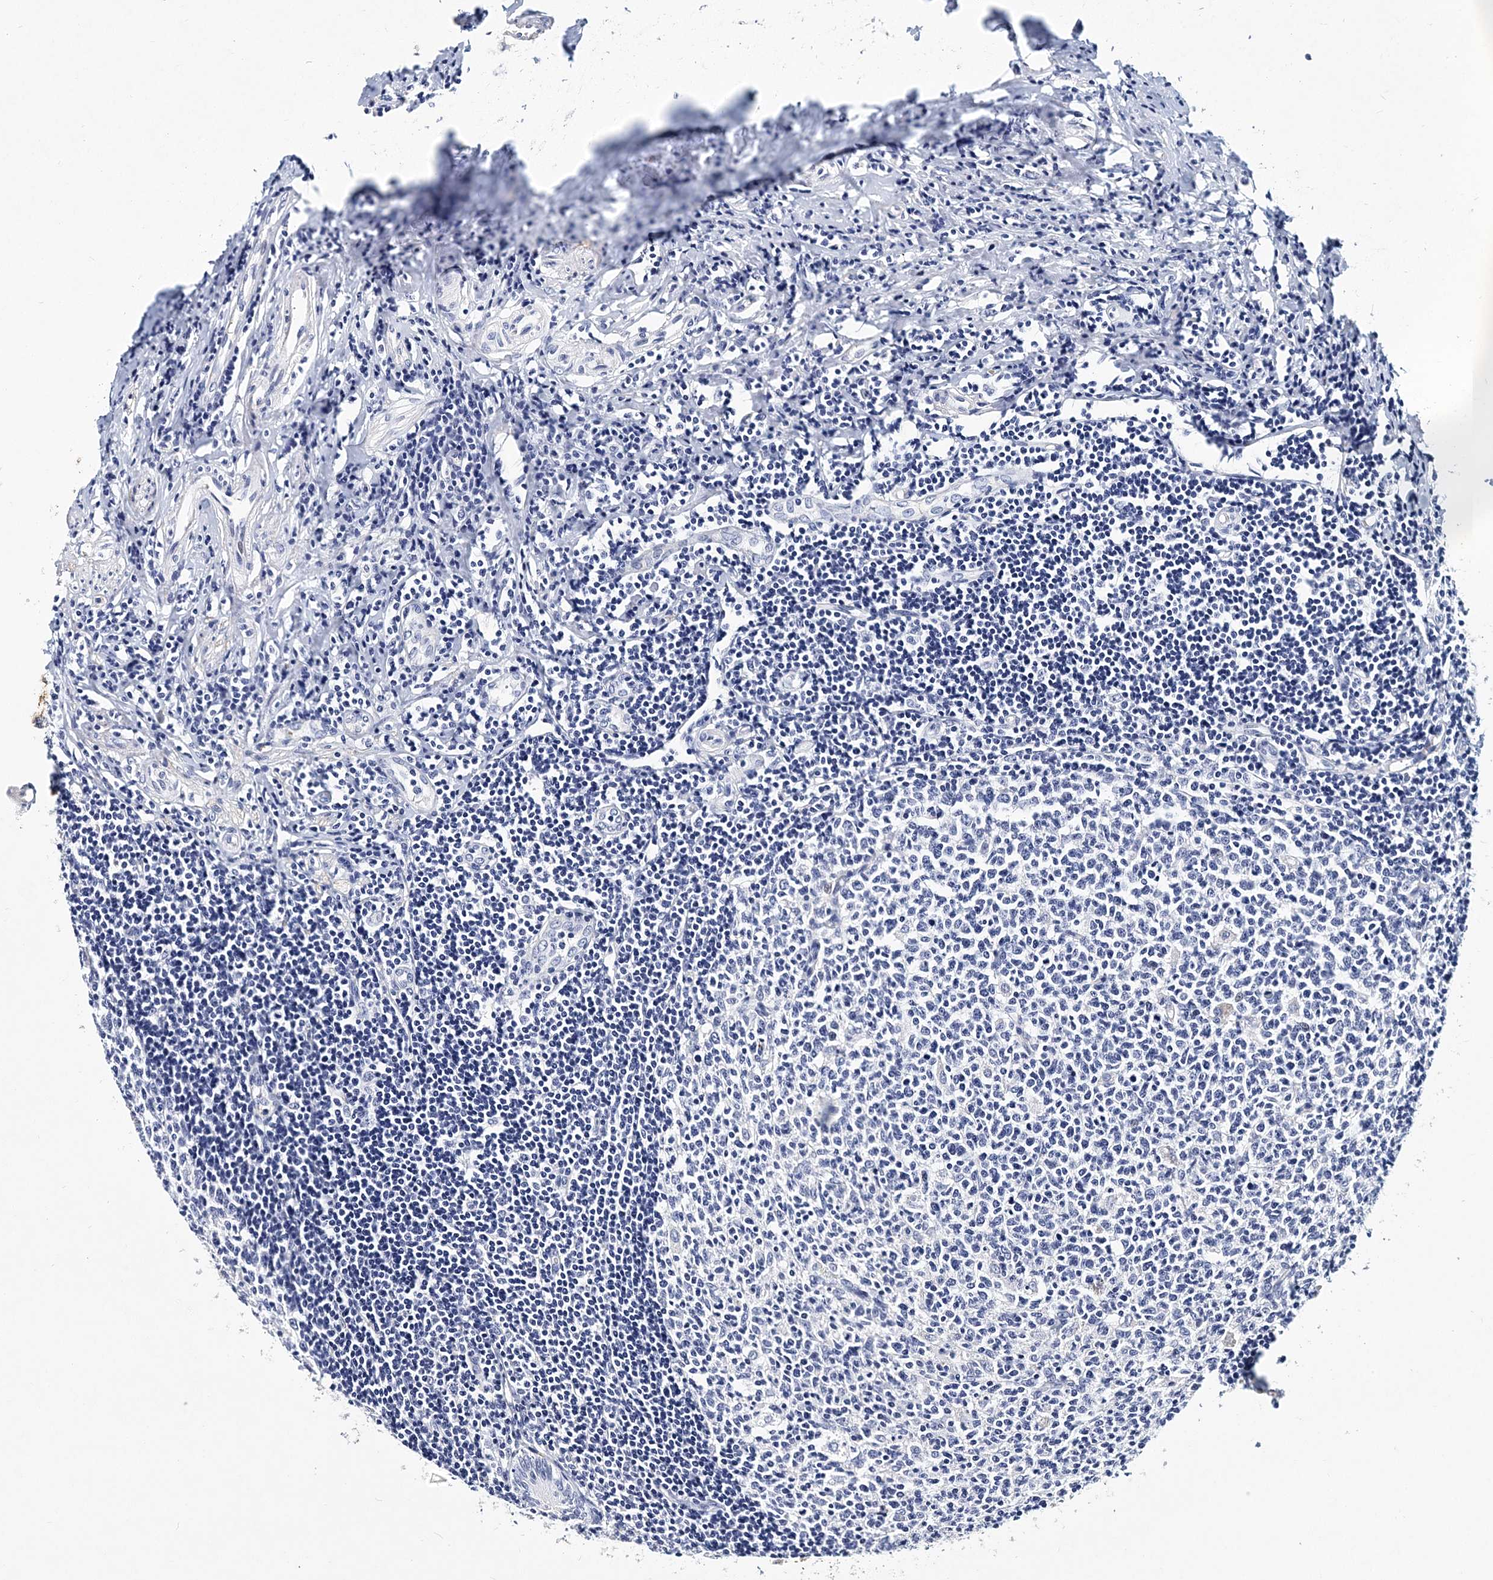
{"staining": {"intensity": "negative", "quantity": "none", "location": "none"}, "tissue": "appendix", "cell_type": "Glandular cells", "image_type": "normal", "snomed": [{"axis": "morphology", "description": "Normal tissue, NOS"}, {"axis": "topography", "description": "Appendix"}], "caption": "High power microscopy micrograph of an immunohistochemistry (IHC) photomicrograph of benign appendix, revealing no significant staining in glandular cells.", "gene": "ITGA2B", "patient": {"sex": "female", "age": 54}}